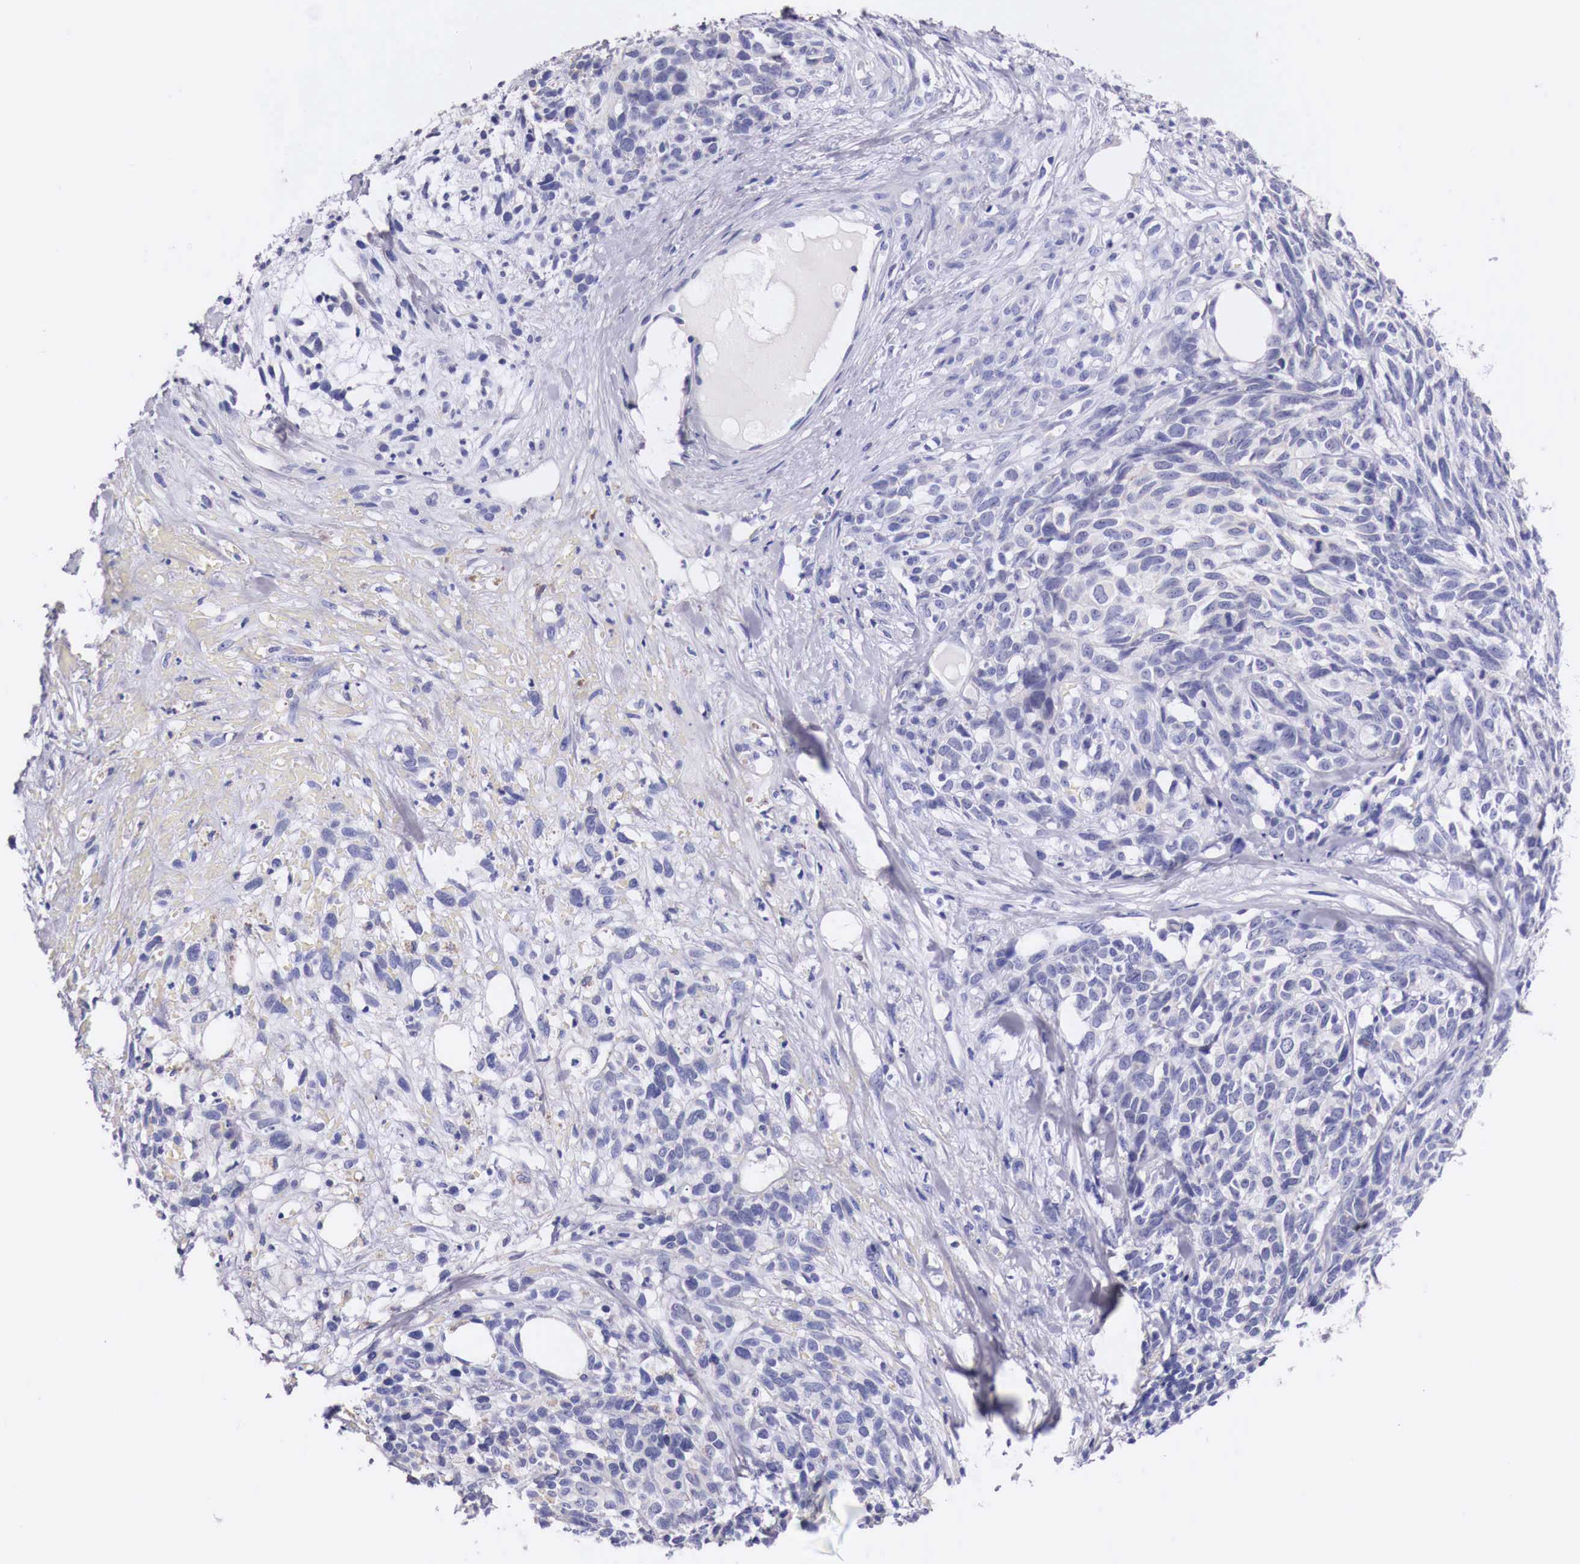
{"staining": {"intensity": "negative", "quantity": "none", "location": "none"}, "tissue": "melanoma", "cell_type": "Tumor cells", "image_type": "cancer", "snomed": [{"axis": "morphology", "description": "Malignant melanoma, NOS"}, {"axis": "topography", "description": "Skin"}], "caption": "There is no significant expression in tumor cells of malignant melanoma.", "gene": "NREP", "patient": {"sex": "female", "age": 85}}